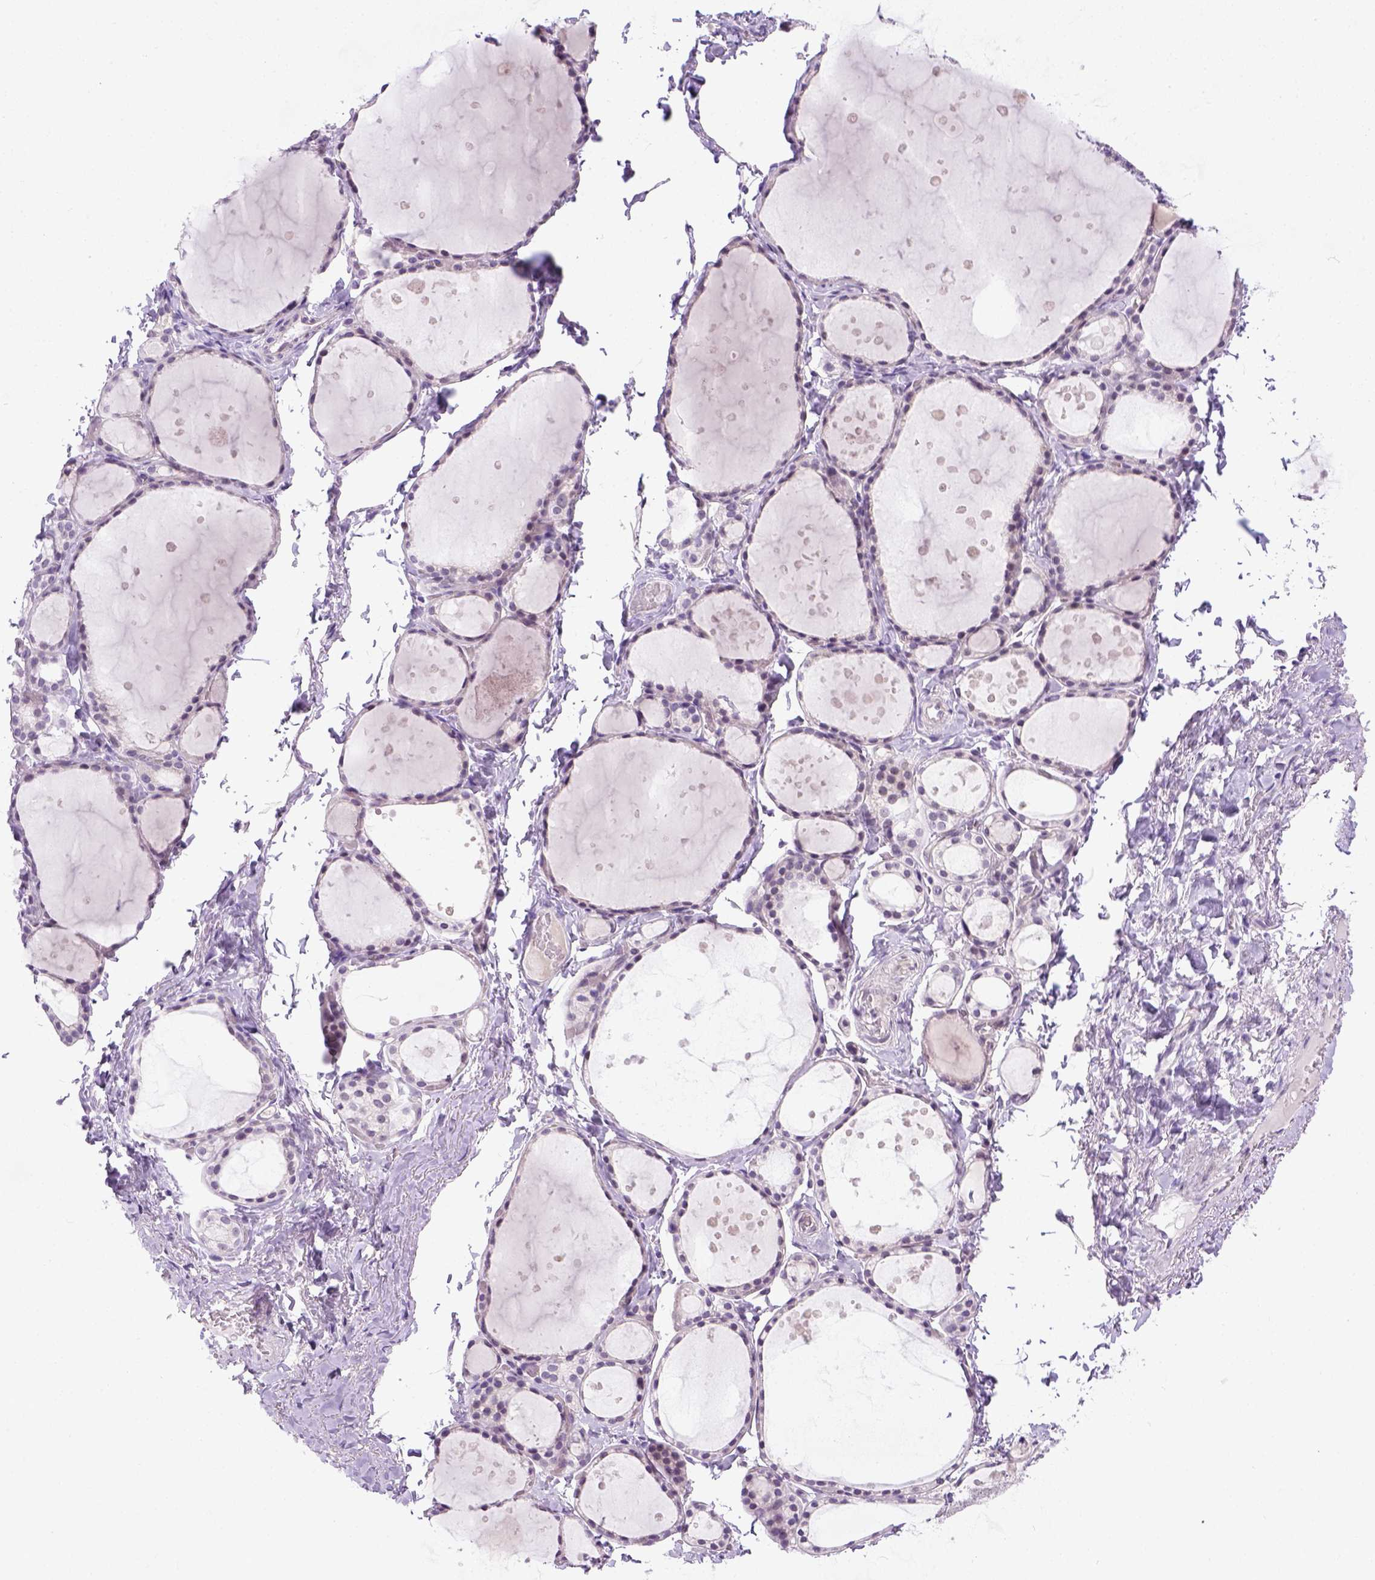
{"staining": {"intensity": "negative", "quantity": "none", "location": "none"}, "tissue": "thyroid gland", "cell_type": "Glandular cells", "image_type": "normal", "snomed": [{"axis": "morphology", "description": "Normal tissue, NOS"}, {"axis": "topography", "description": "Thyroid gland"}], "caption": "The micrograph reveals no significant staining in glandular cells of thyroid gland.", "gene": "FAM184B", "patient": {"sex": "male", "age": 68}}